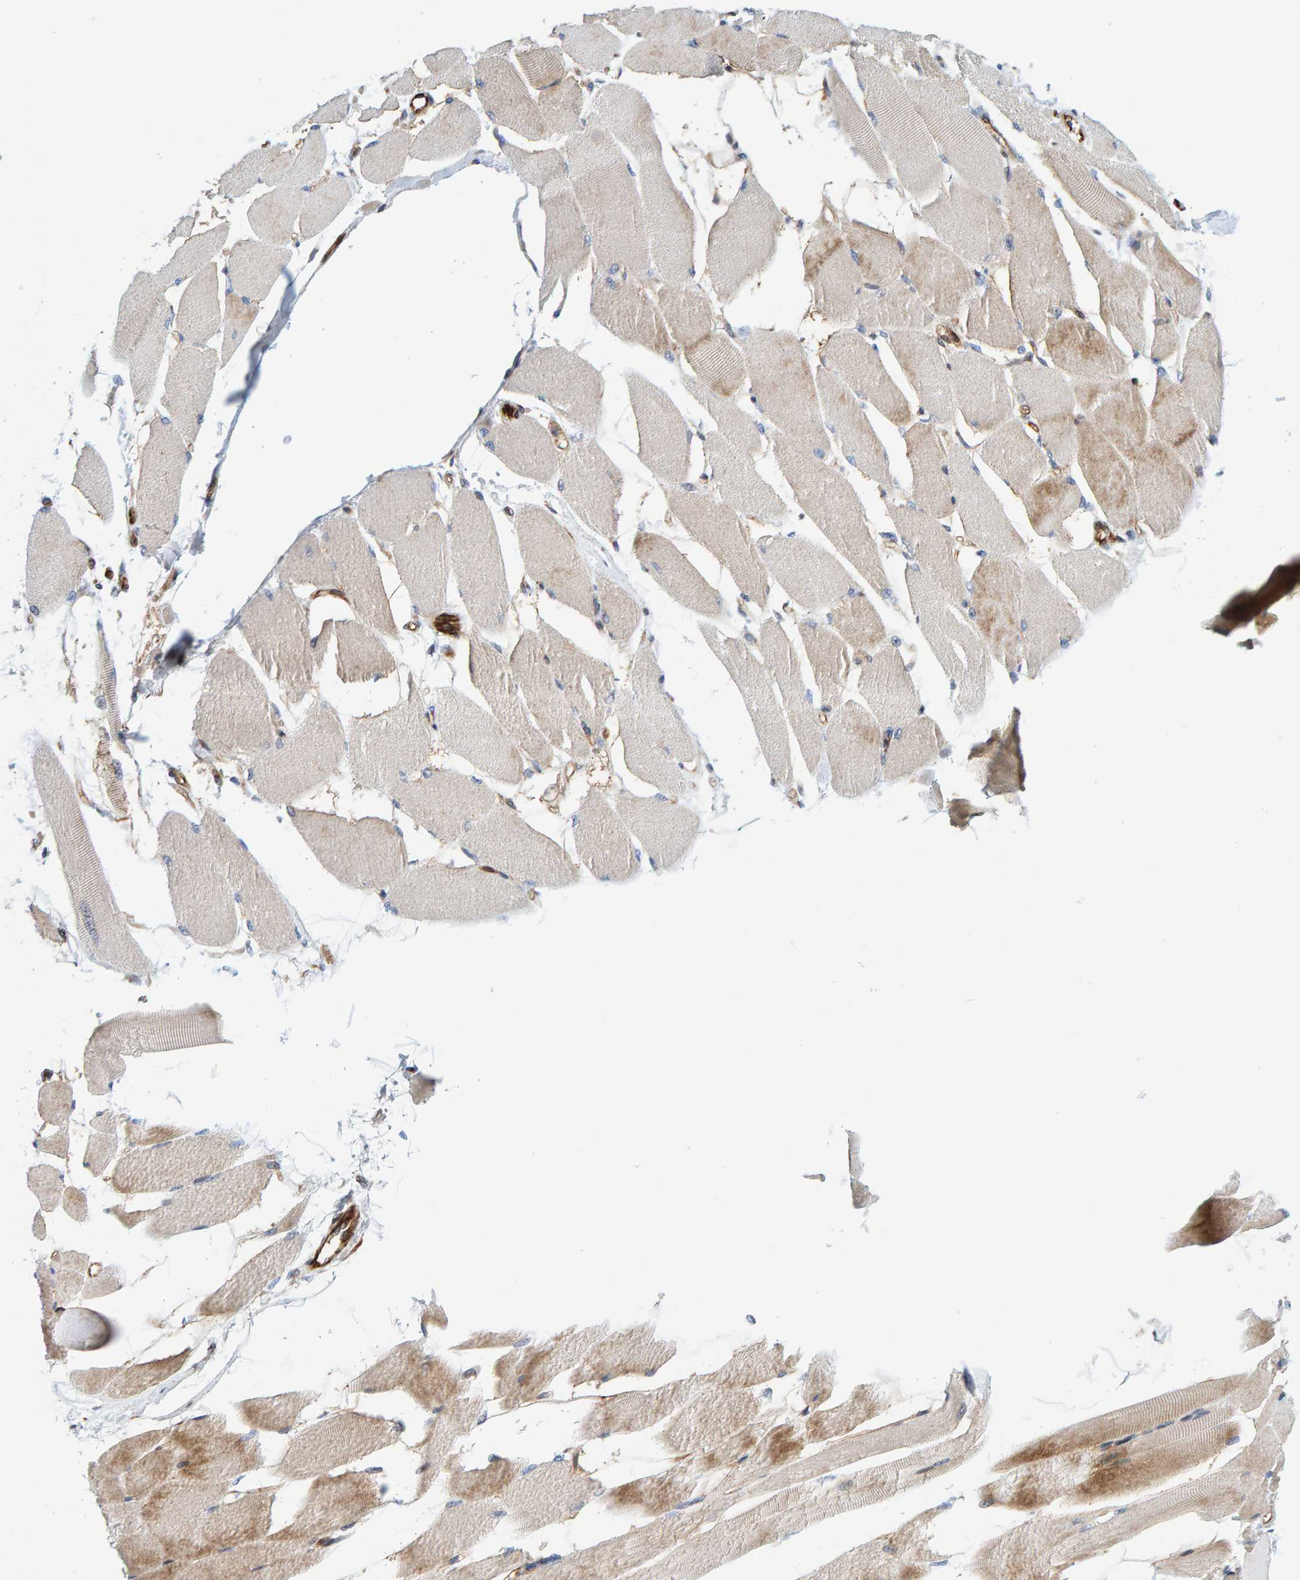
{"staining": {"intensity": "moderate", "quantity": "<25%", "location": "cytoplasmic/membranous"}, "tissue": "skeletal muscle", "cell_type": "Myocytes", "image_type": "normal", "snomed": [{"axis": "morphology", "description": "Normal tissue, NOS"}, {"axis": "topography", "description": "Skeletal muscle"}, {"axis": "topography", "description": "Peripheral nerve tissue"}], "caption": "Moderate cytoplasmic/membranous protein positivity is identified in approximately <25% of myocytes in skeletal muscle. (brown staining indicates protein expression, while blue staining denotes nuclei).", "gene": "POLG2", "patient": {"sex": "female", "age": 84}}